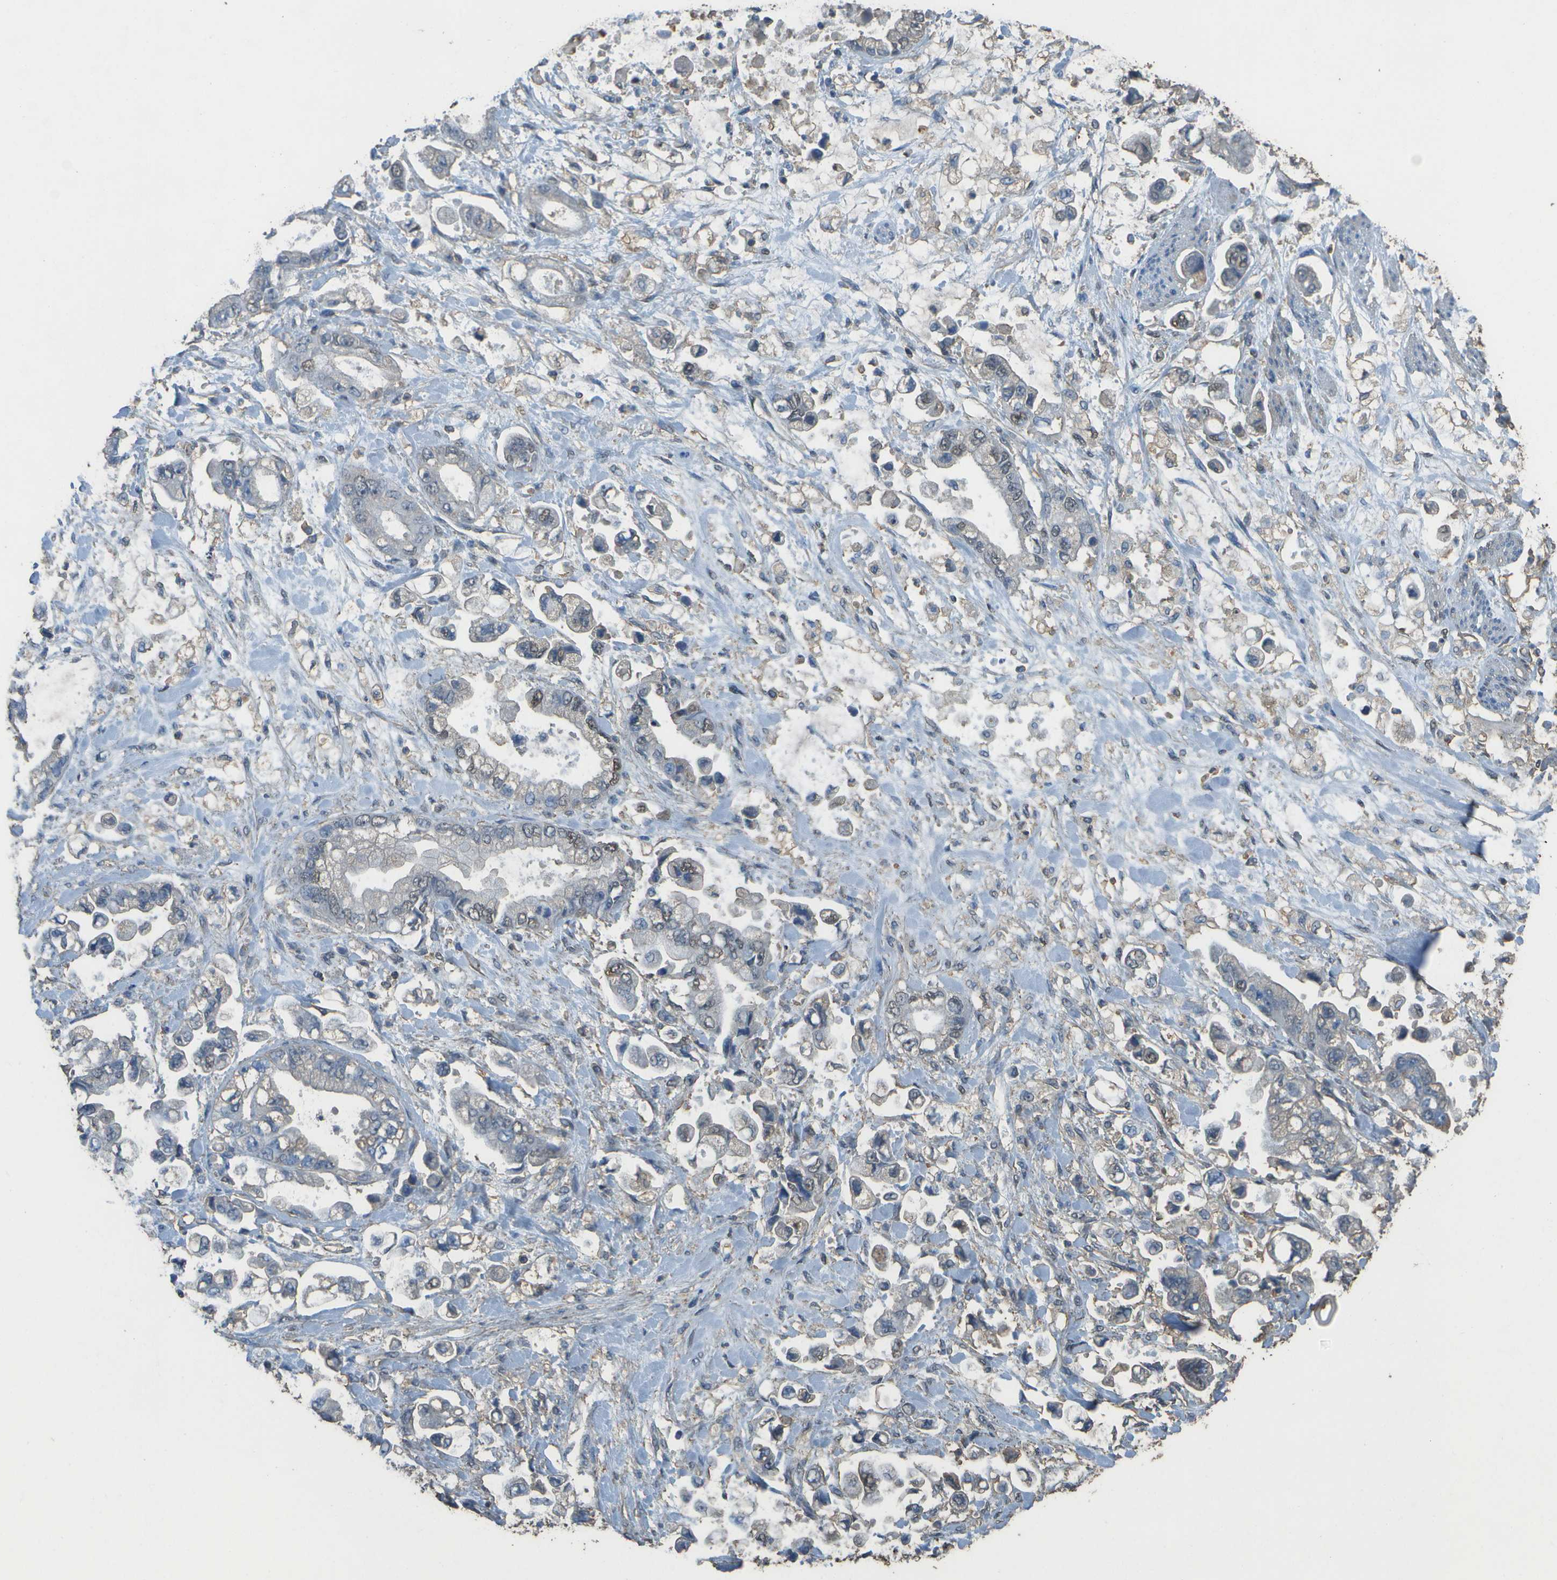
{"staining": {"intensity": "weak", "quantity": "<25%", "location": "nuclear"}, "tissue": "stomach cancer", "cell_type": "Tumor cells", "image_type": "cancer", "snomed": [{"axis": "morphology", "description": "Normal tissue, NOS"}, {"axis": "morphology", "description": "Adenocarcinoma, NOS"}, {"axis": "topography", "description": "Stomach"}], "caption": "Immunohistochemistry (IHC) of stomach cancer shows no expression in tumor cells.", "gene": "CYP4F11", "patient": {"sex": "male", "age": 62}}